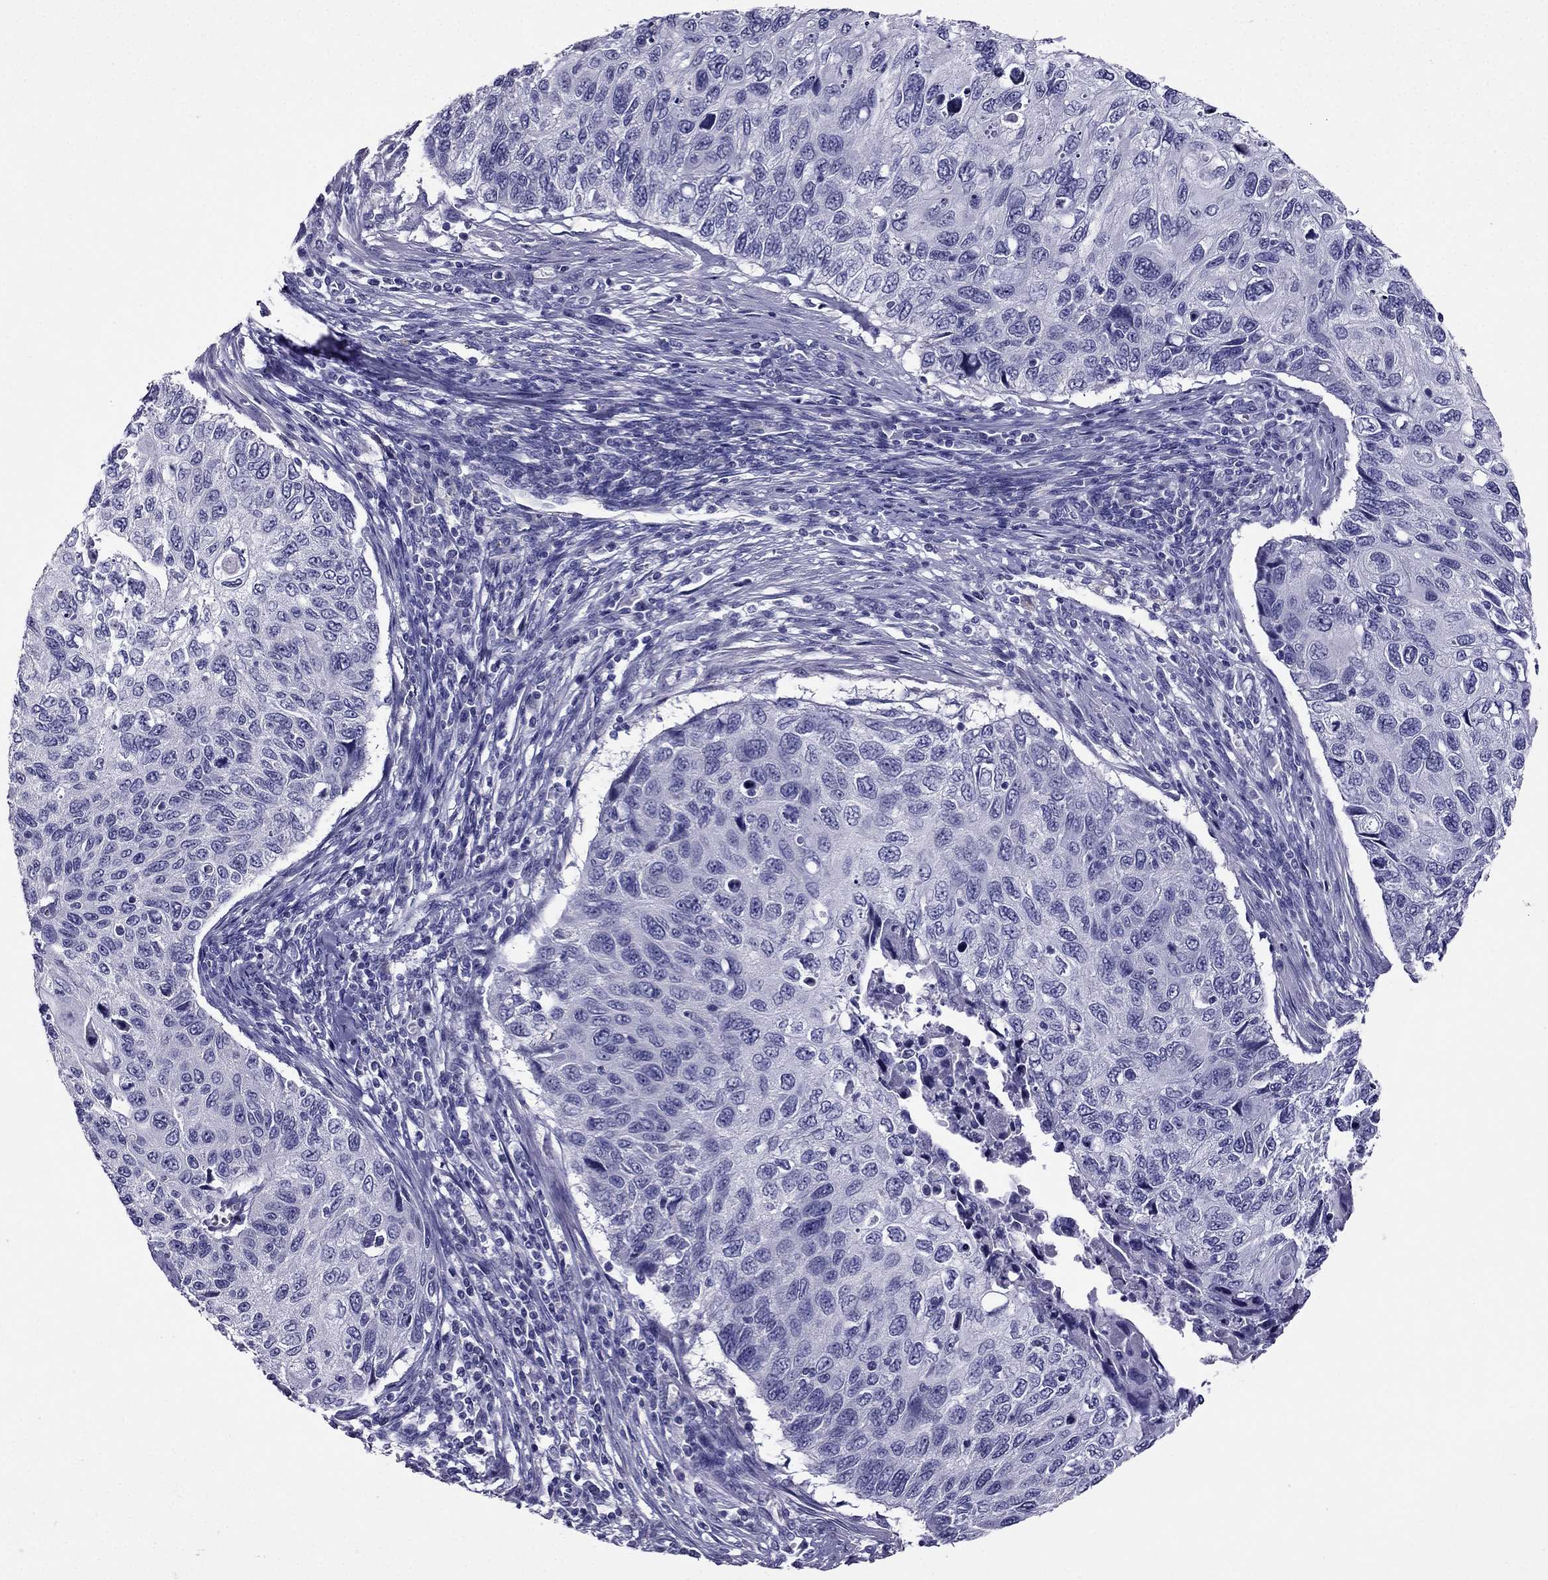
{"staining": {"intensity": "negative", "quantity": "none", "location": "none"}, "tissue": "cervical cancer", "cell_type": "Tumor cells", "image_type": "cancer", "snomed": [{"axis": "morphology", "description": "Squamous cell carcinoma, NOS"}, {"axis": "topography", "description": "Cervix"}], "caption": "There is no significant positivity in tumor cells of cervical cancer (squamous cell carcinoma).", "gene": "ZNF541", "patient": {"sex": "female", "age": 70}}